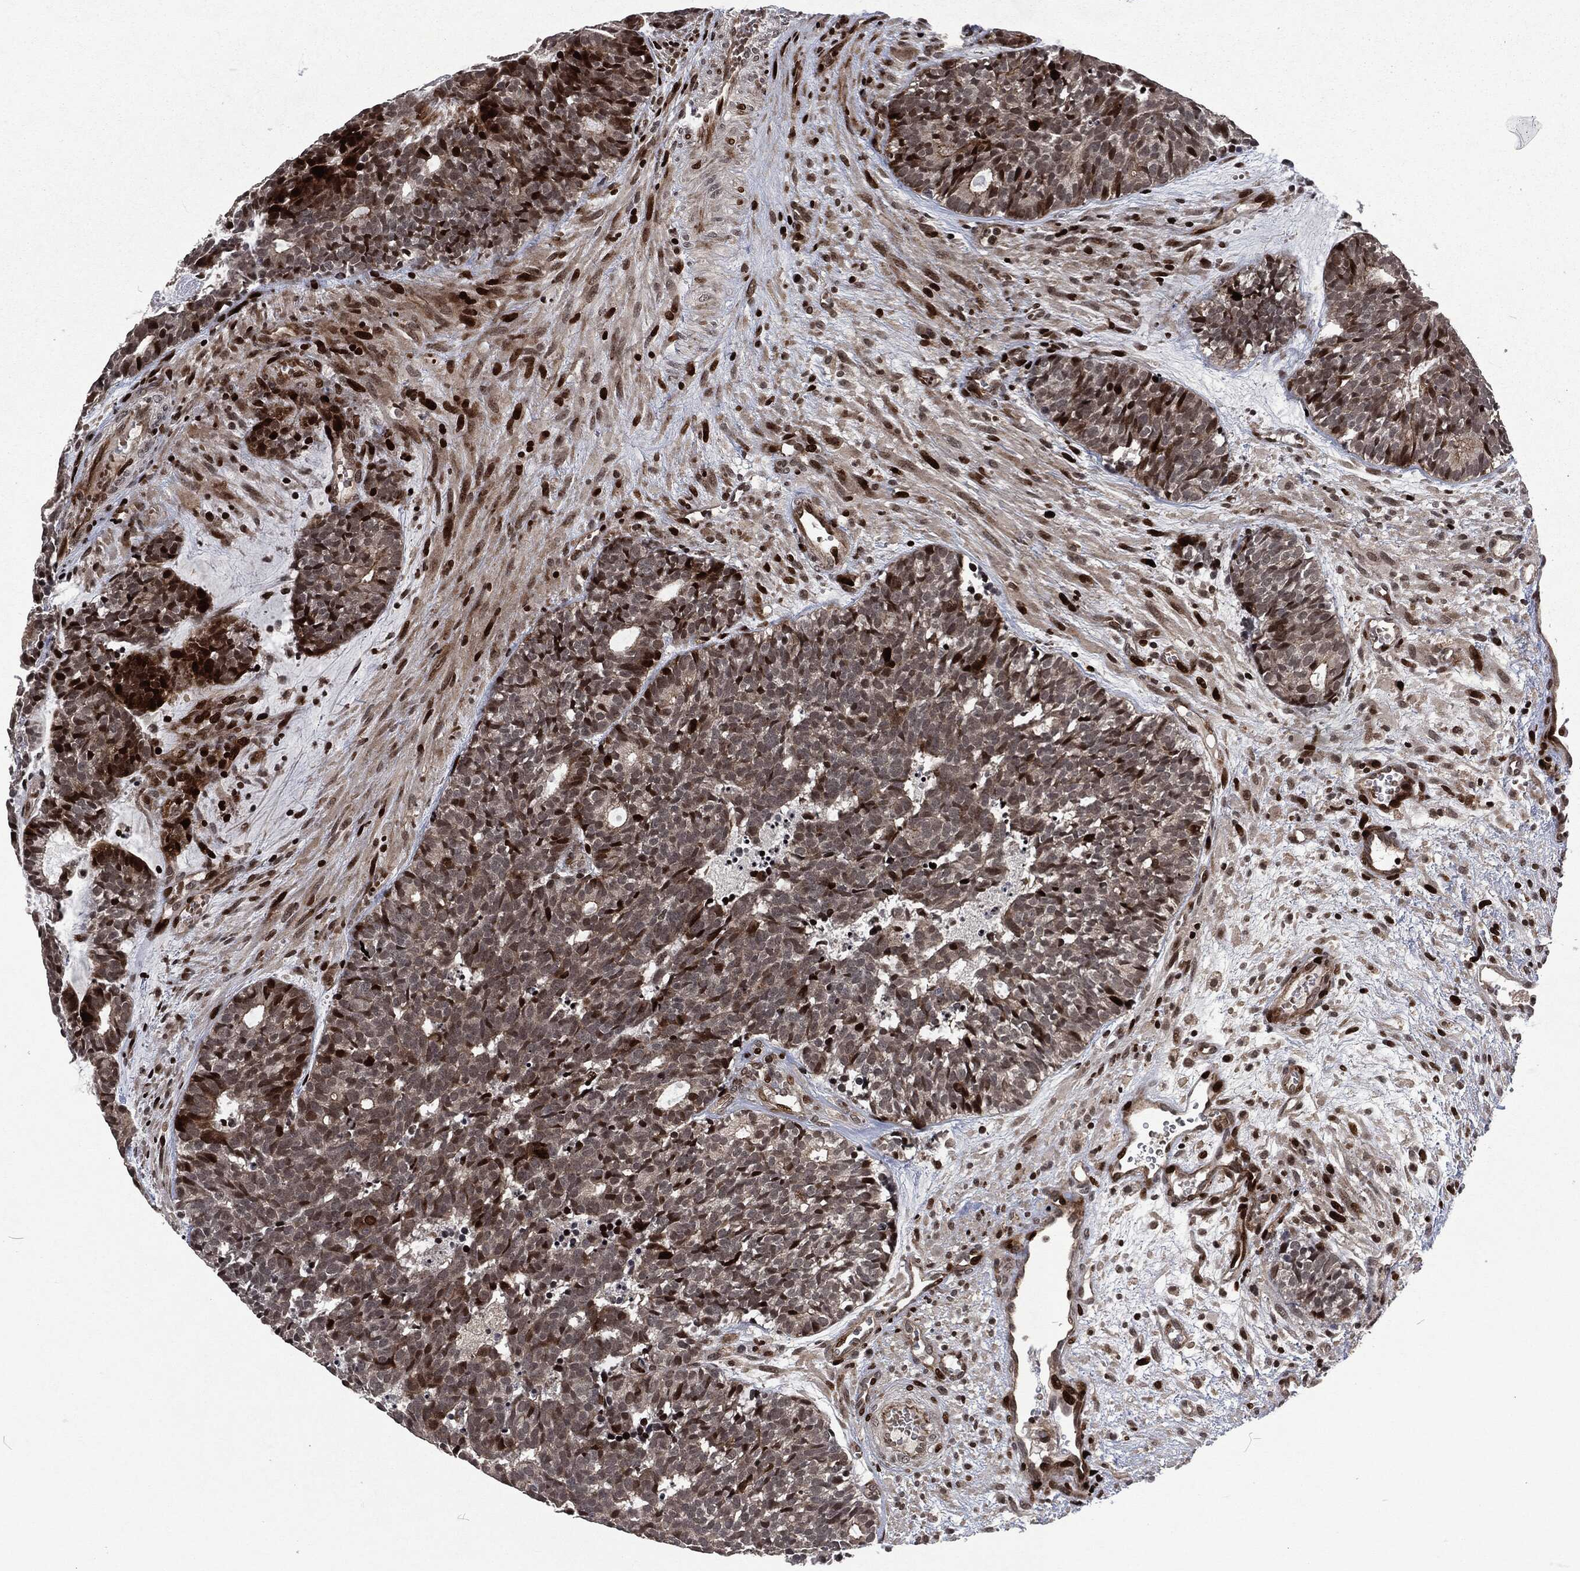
{"staining": {"intensity": "strong", "quantity": "25%-75%", "location": "nuclear"}, "tissue": "head and neck cancer", "cell_type": "Tumor cells", "image_type": "cancer", "snomed": [{"axis": "morphology", "description": "Adenocarcinoma, NOS"}, {"axis": "topography", "description": "Head-Neck"}], "caption": "This histopathology image demonstrates IHC staining of head and neck cancer, with high strong nuclear staining in approximately 25%-75% of tumor cells.", "gene": "EGFR", "patient": {"sex": "female", "age": 81}}